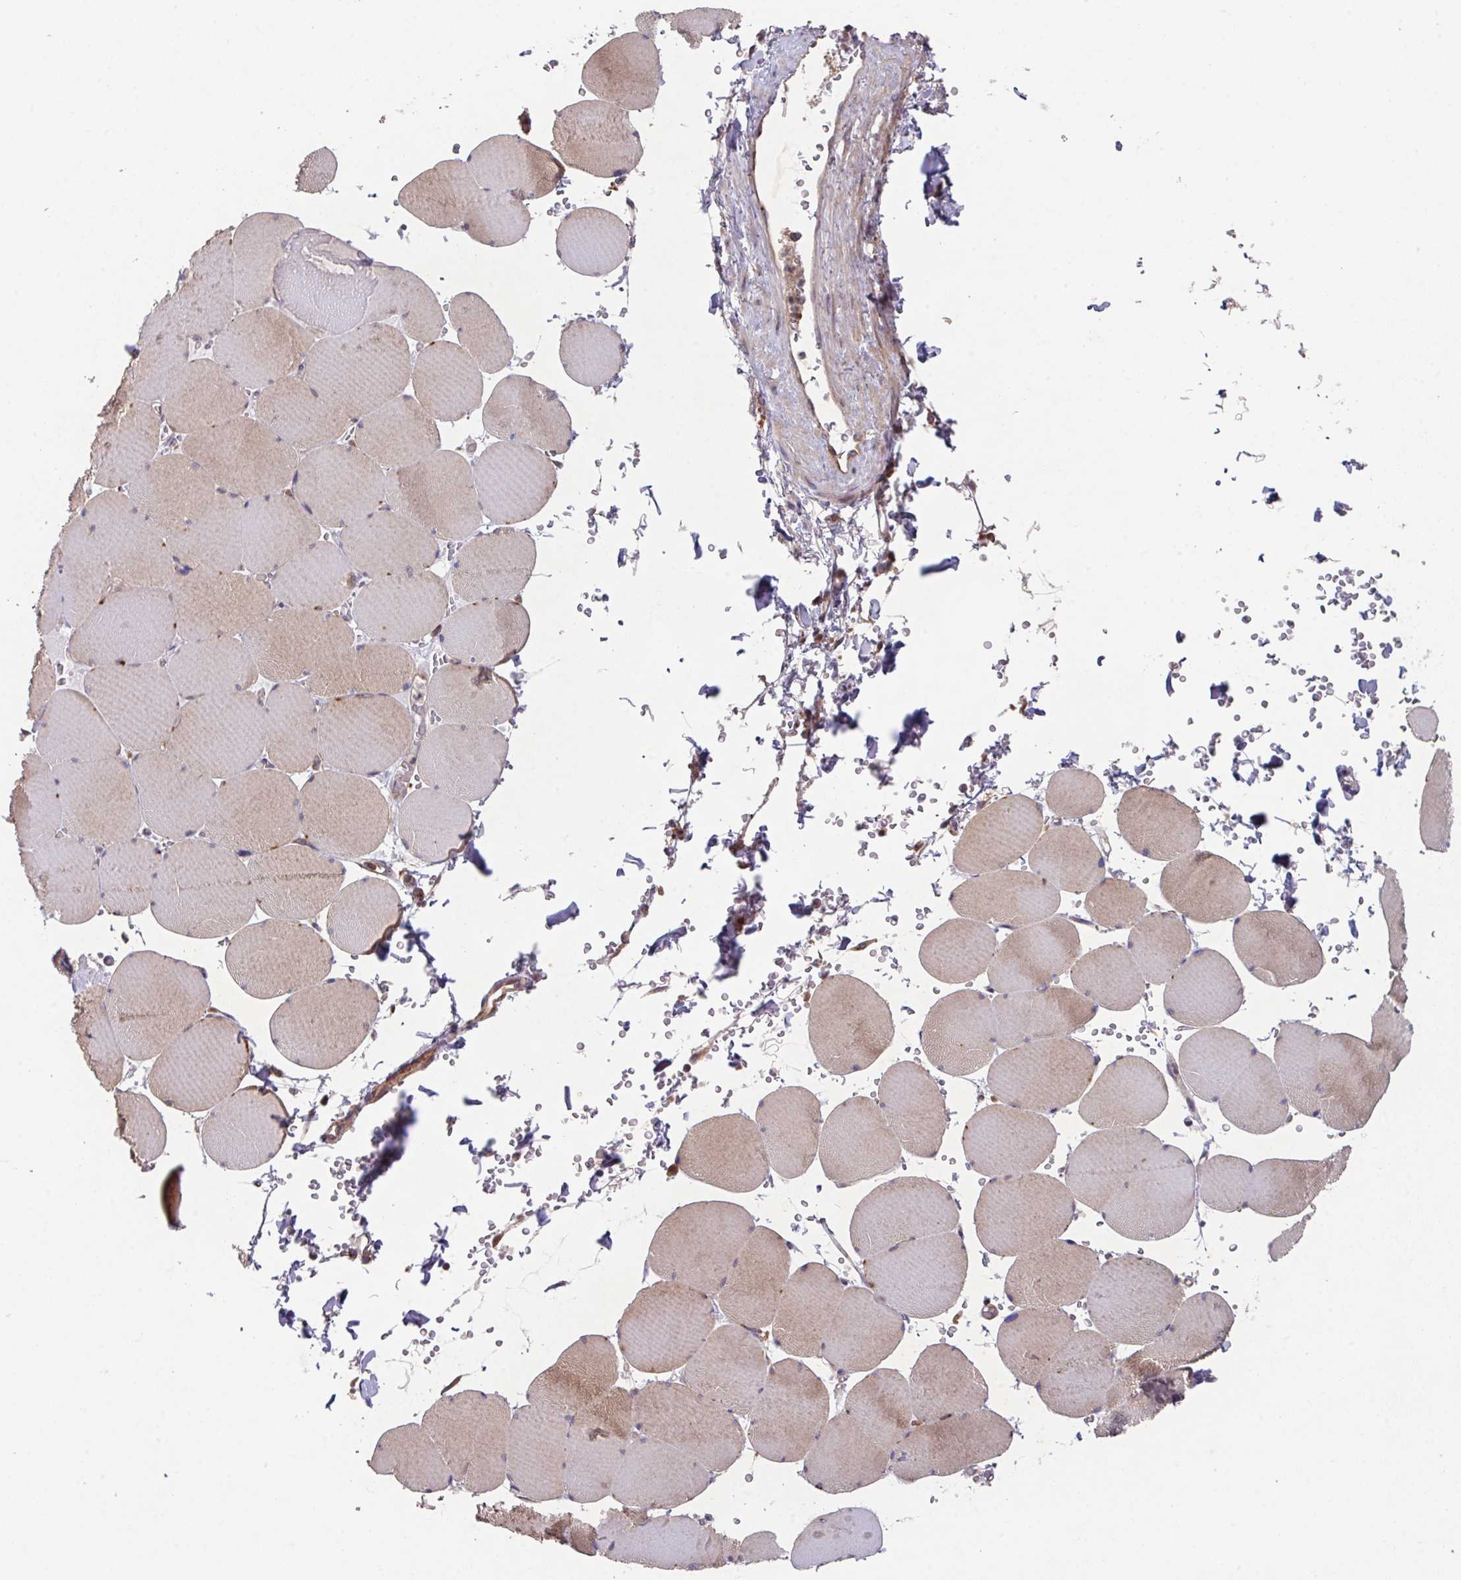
{"staining": {"intensity": "moderate", "quantity": "25%-75%", "location": "cytoplasmic/membranous"}, "tissue": "skeletal muscle", "cell_type": "Myocytes", "image_type": "normal", "snomed": [{"axis": "morphology", "description": "Normal tissue, NOS"}, {"axis": "topography", "description": "Skeletal muscle"}, {"axis": "topography", "description": "Head-Neck"}], "caption": "The photomicrograph shows immunohistochemical staining of unremarkable skeletal muscle. There is moderate cytoplasmic/membranous positivity is present in approximately 25%-75% of myocytes. (Brightfield microscopy of DAB IHC at high magnification).", "gene": "TRIM14", "patient": {"sex": "male", "age": 66}}